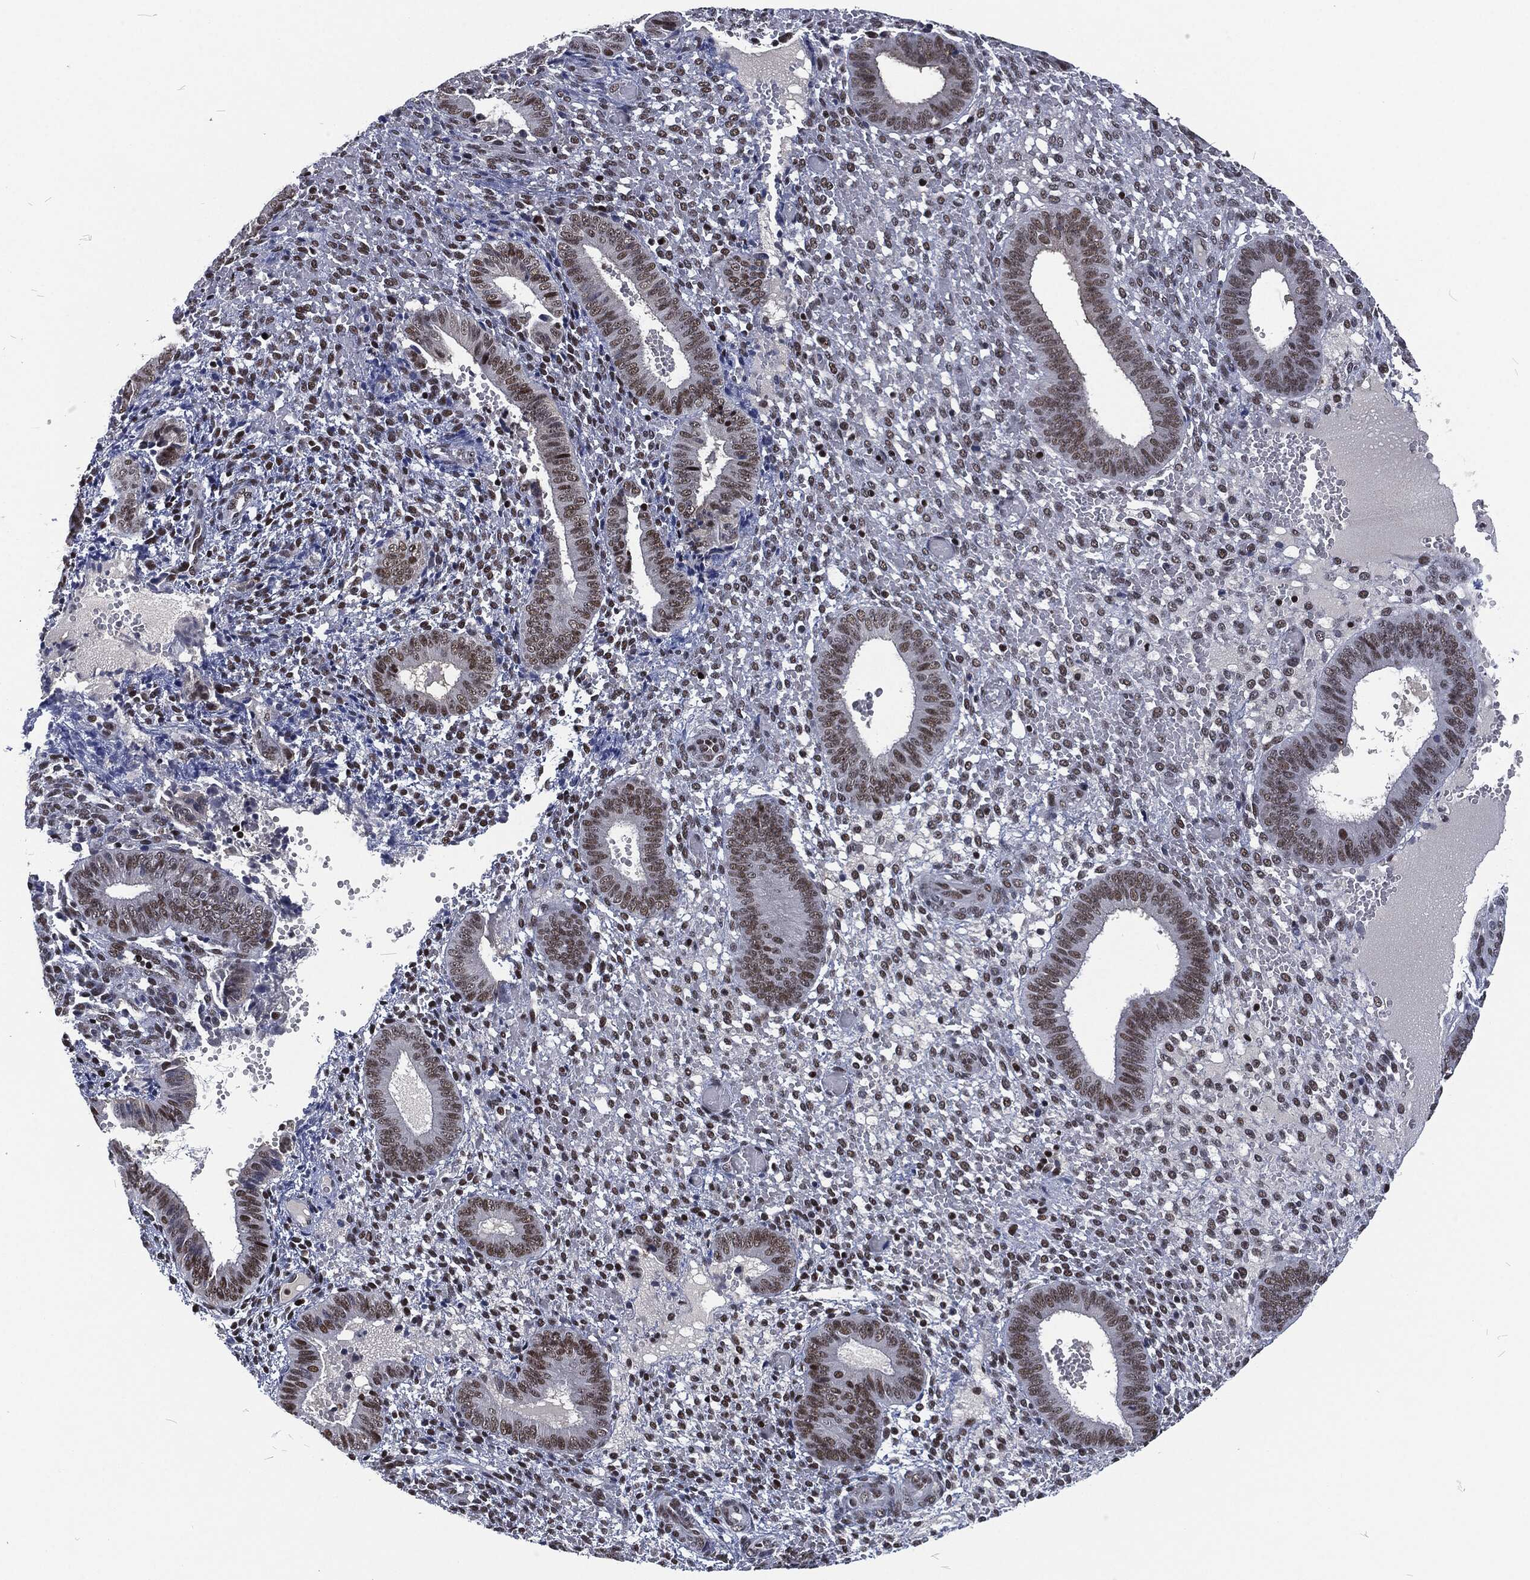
{"staining": {"intensity": "moderate", "quantity": "25%-75%", "location": "nuclear"}, "tissue": "endometrium", "cell_type": "Cells in endometrial stroma", "image_type": "normal", "snomed": [{"axis": "morphology", "description": "Normal tissue, NOS"}, {"axis": "topography", "description": "Endometrium"}], "caption": "A high-resolution image shows immunohistochemistry (IHC) staining of benign endometrium, which exhibits moderate nuclear staining in about 25%-75% of cells in endometrial stroma.", "gene": "DCPS", "patient": {"sex": "female", "age": 42}}